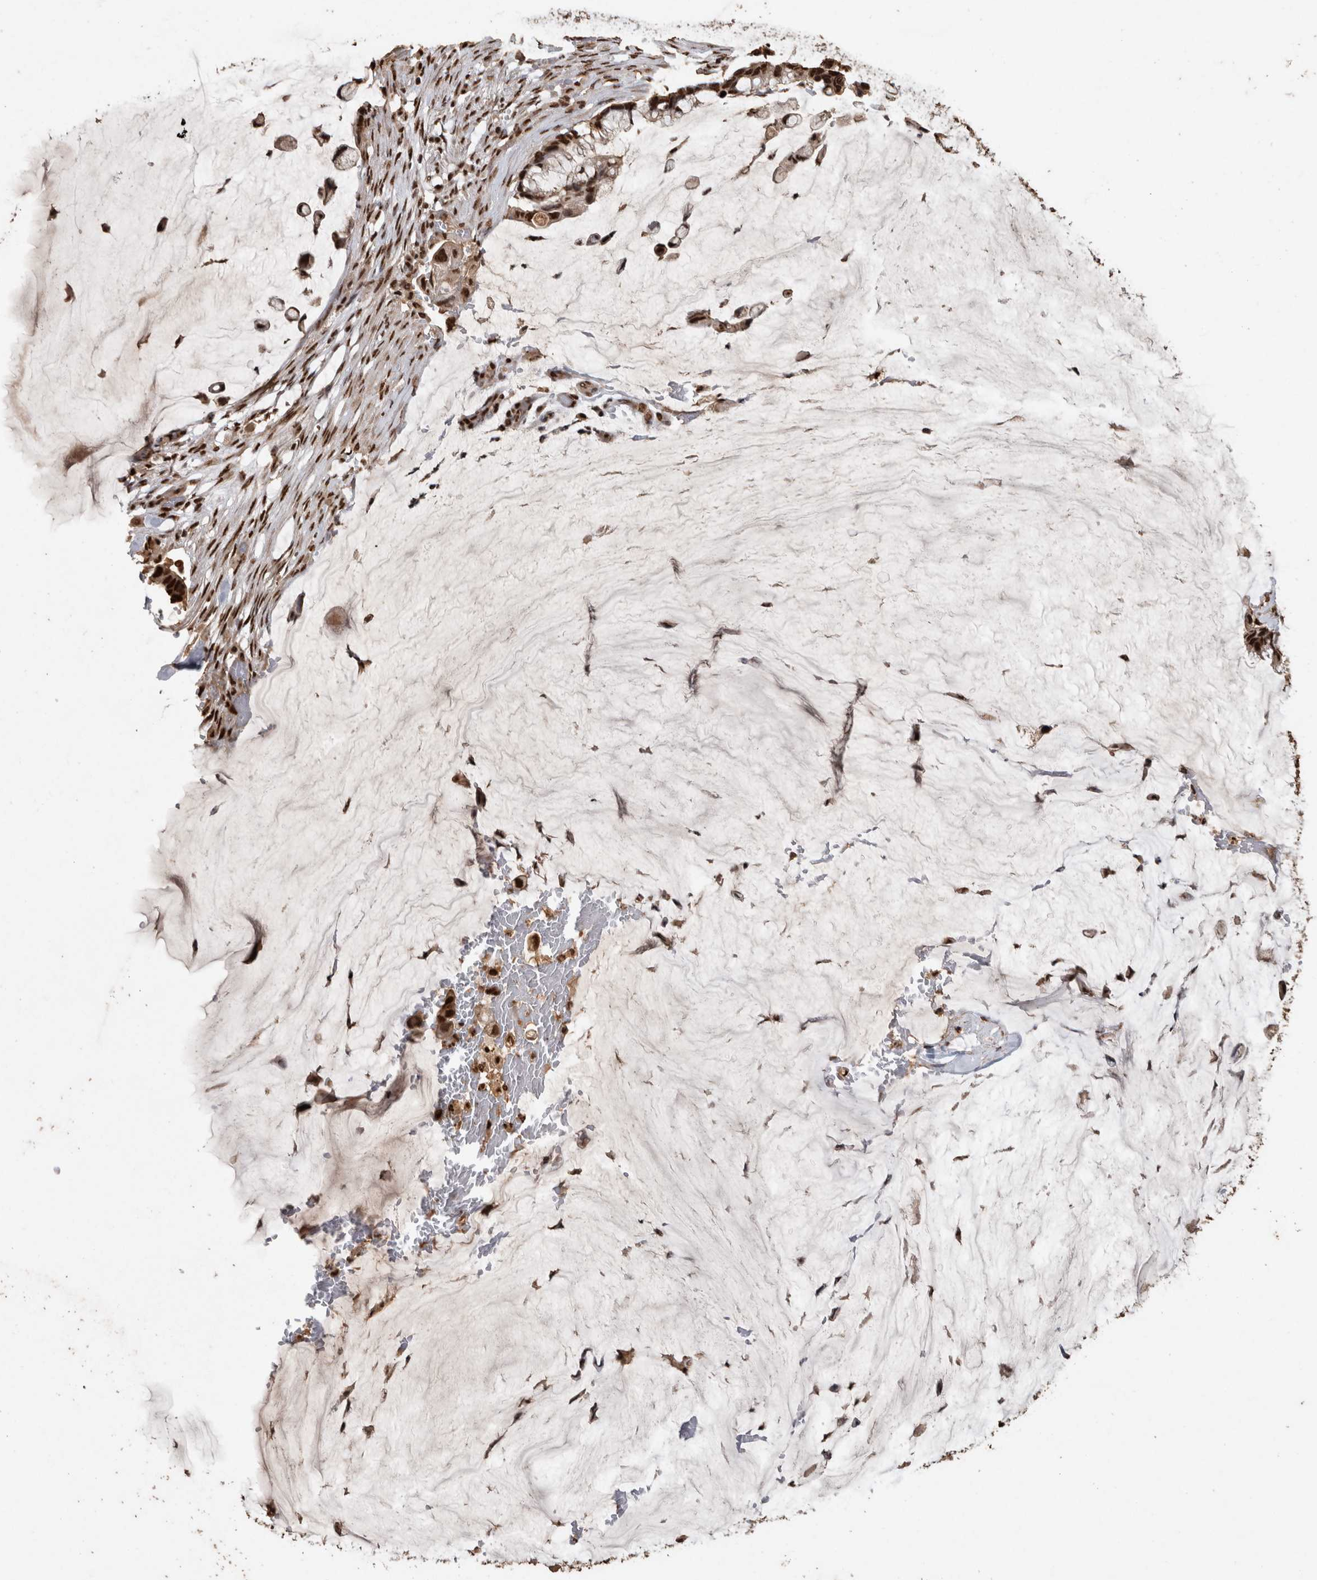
{"staining": {"intensity": "strong", "quantity": ">75%", "location": "nuclear"}, "tissue": "pancreatic cancer", "cell_type": "Tumor cells", "image_type": "cancer", "snomed": [{"axis": "morphology", "description": "Adenocarcinoma, NOS"}, {"axis": "topography", "description": "Pancreas"}], "caption": "Protein staining of pancreatic cancer tissue demonstrates strong nuclear staining in about >75% of tumor cells. The staining was performed using DAB (3,3'-diaminobenzidine) to visualize the protein expression in brown, while the nuclei were stained in blue with hematoxylin (Magnification: 20x).", "gene": "RAD50", "patient": {"sex": "male", "age": 41}}